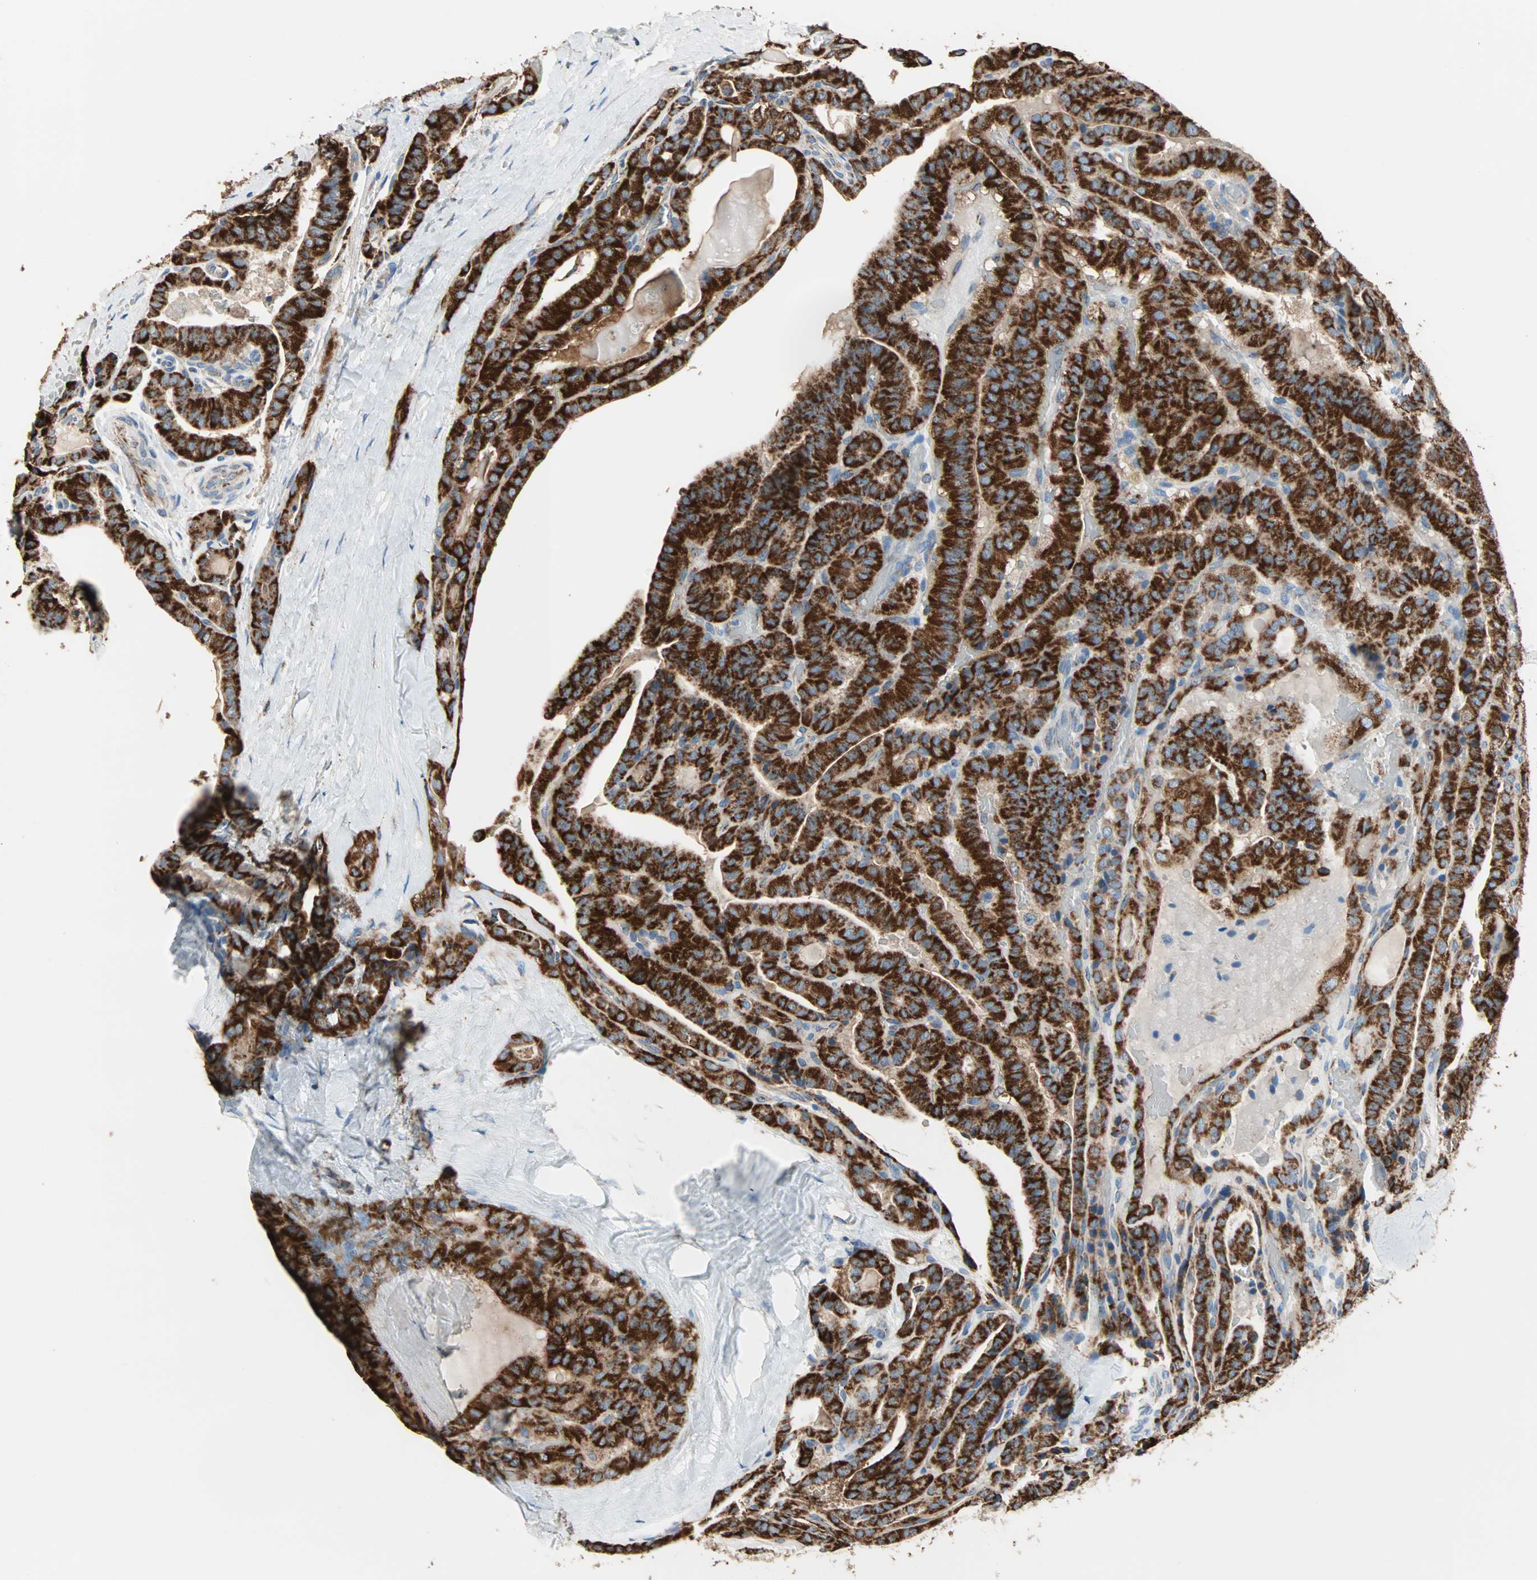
{"staining": {"intensity": "strong", "quantity": ">75%", "location": "cytoplasmic/membranous"}, "tissue": "thyroid cancer", "cell_type": "Tumor cells", "image_type": "cancer", "snomed": [{"axis": "morphology", "description": "Papillary adenocarcinoma, NOS"}, {"axis": "topography", "description": "Thyroid gland"}], "caption": "Immunohistochemical staining of papillary adenocarcinoma (thyroid) reveals high levels of strong cytoplasmic/membranous expression in approximately >75% of tumor cells.", "gene": "TST", "patient": {"sex": "male", "age": 77}}